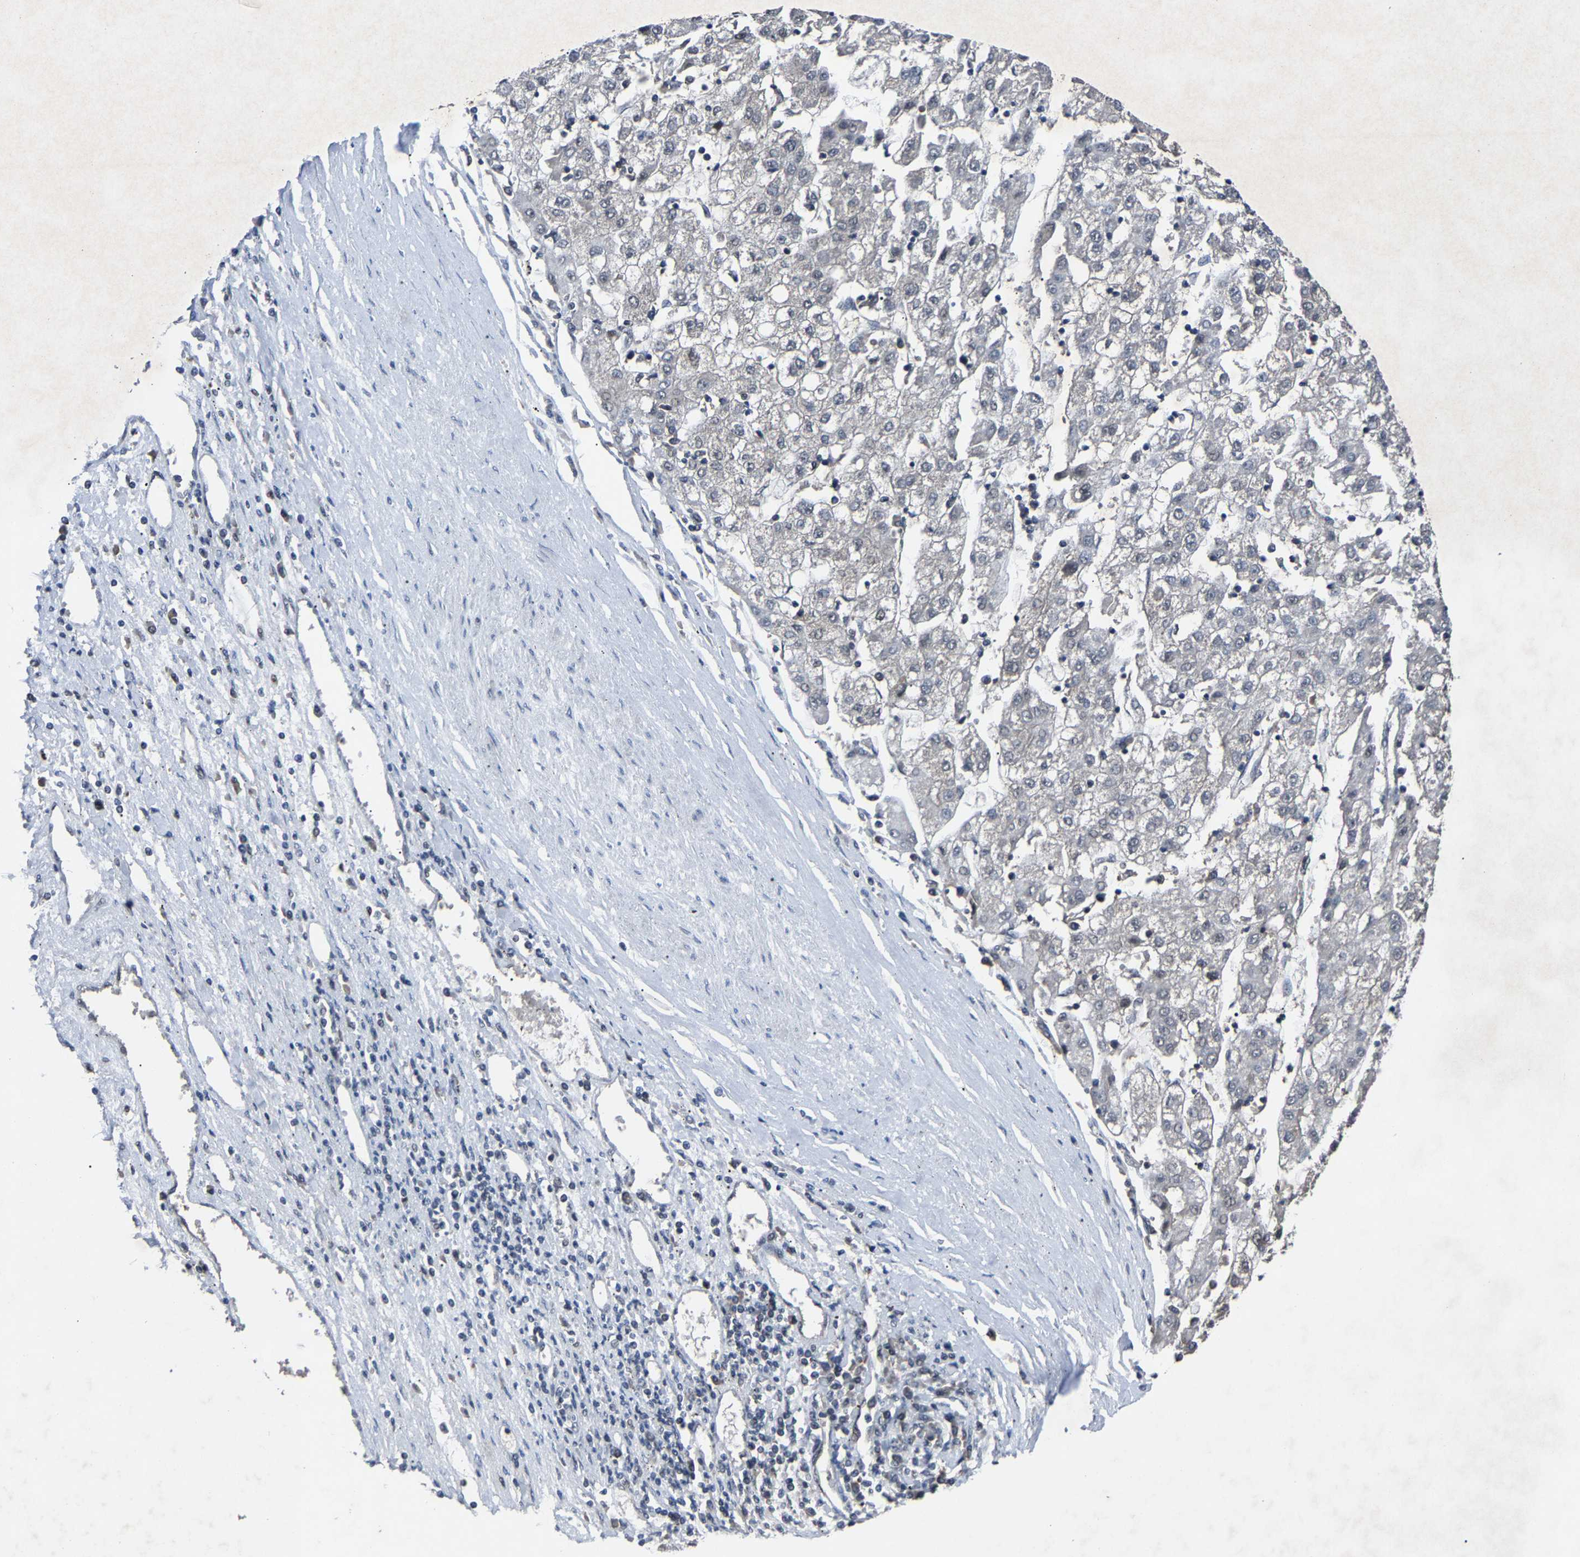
{"staining": {"intensity": "negative", "quantity": "none", "location": "none"}, "tissue": "liver cancer", "cell_type": "Tumor cells", "image_type": "cancer", "snomed": [{"axis": "morphology", "description": "Carcinoma, Hepatocellular, NOS"}, {"axis": "topography", "description": "Liver"}], "caption": "The IHC histopathology image has no significant expression in tumor cells of hepatocellular carcinoma (liver) tissue. (Immunohistochemistry, brightfield microscopy, high magnification).", "gene": "LSM8", "patient": {"sex": "male", "age": 72}}